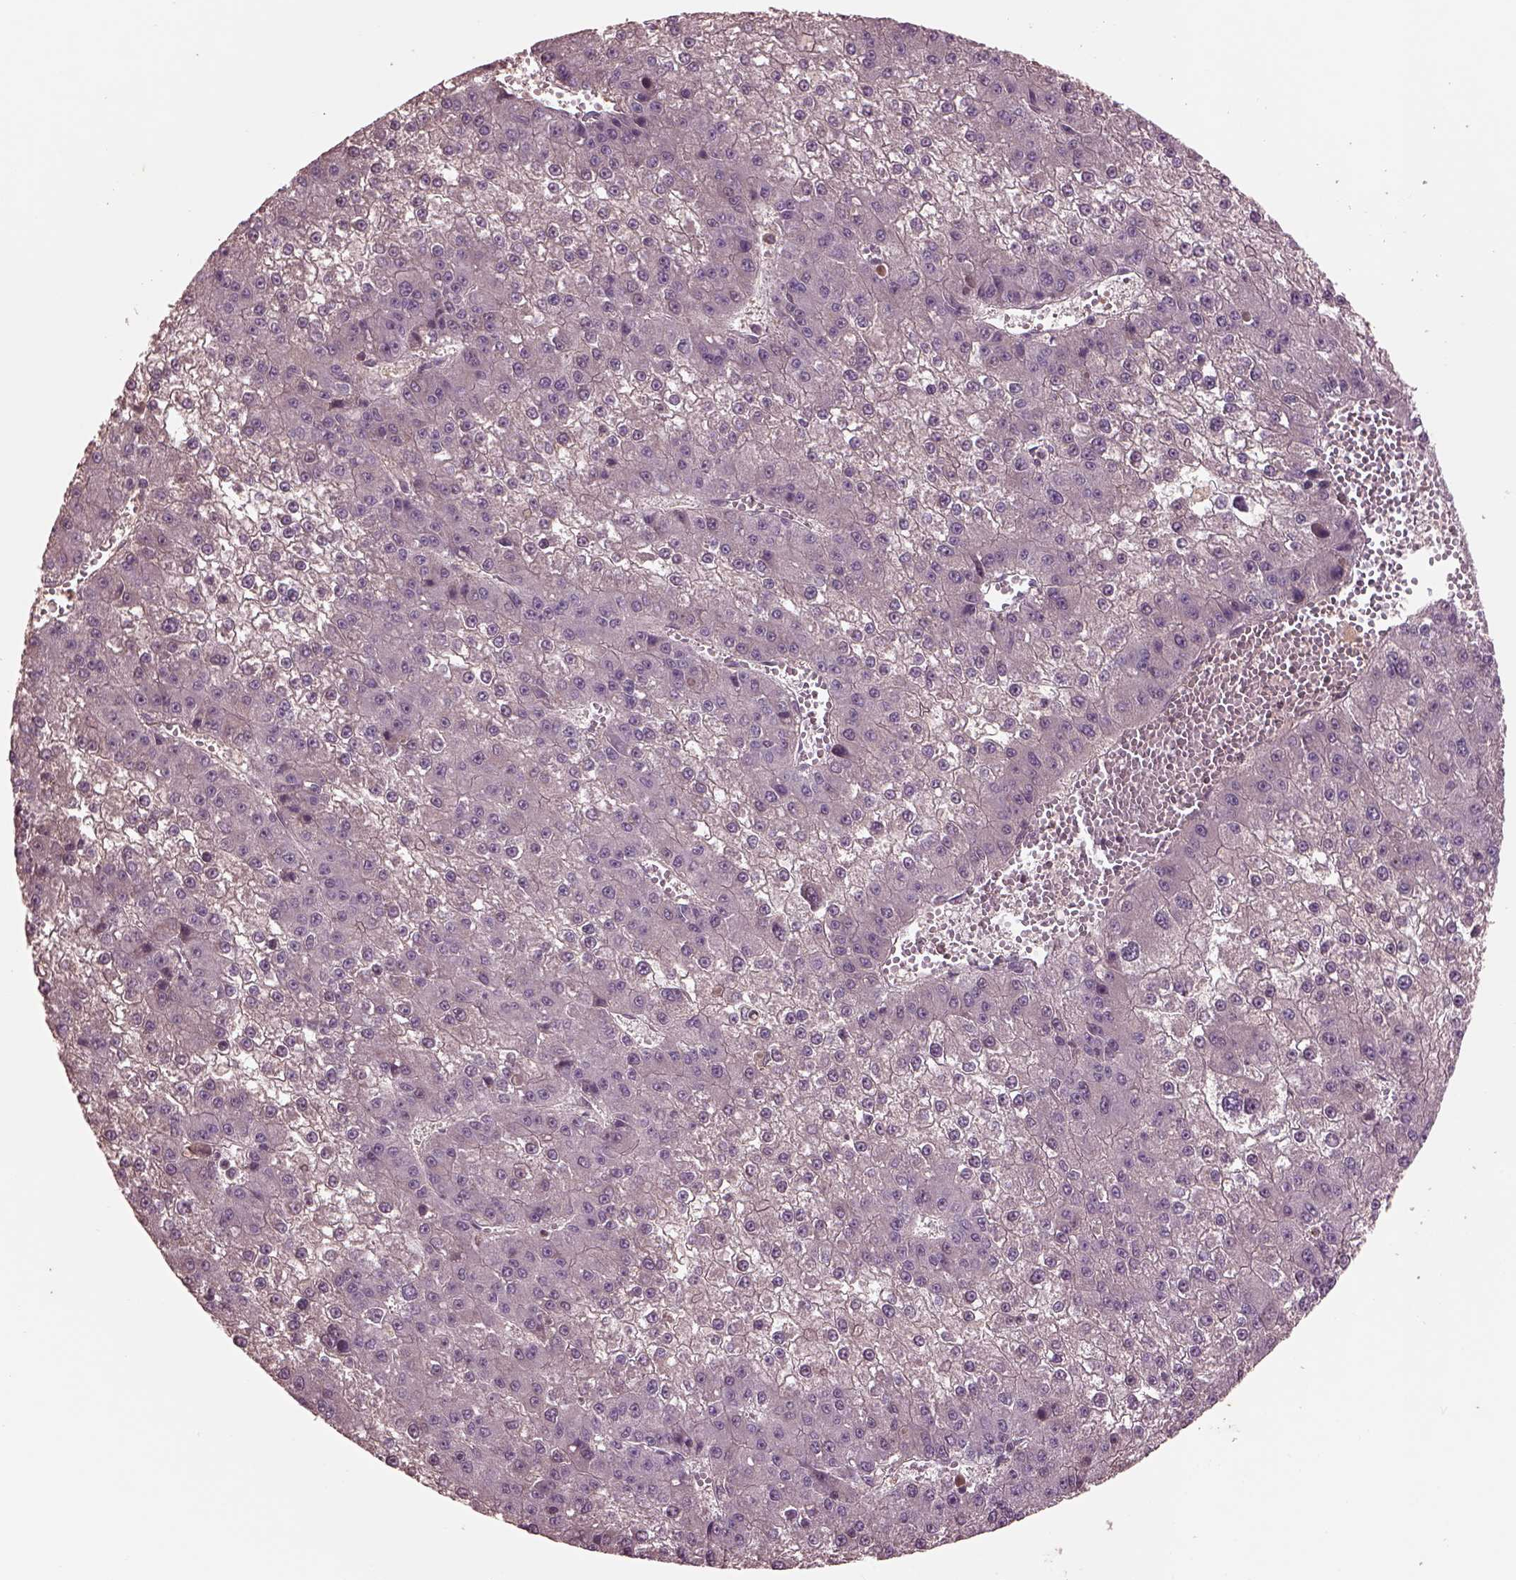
{"staining": {"intensity": "negative", "quantity": "none", "location": "none"}, "tissue": "liver cancer", "cell_type": "Tumor cells", "image_type": "cancer", "snomed": [{"axis": "morphology", "description": "Carcinoma, Hepatocellular, NOS"}, {"axis": "topography", "description": "Liver"}], "caption": "Immunohistochemistry of liver hepatocellular carcinoma shows no staining in tumor cells.", "gene": "PTX4", "patient": {"sex": "female", "age": 73}}